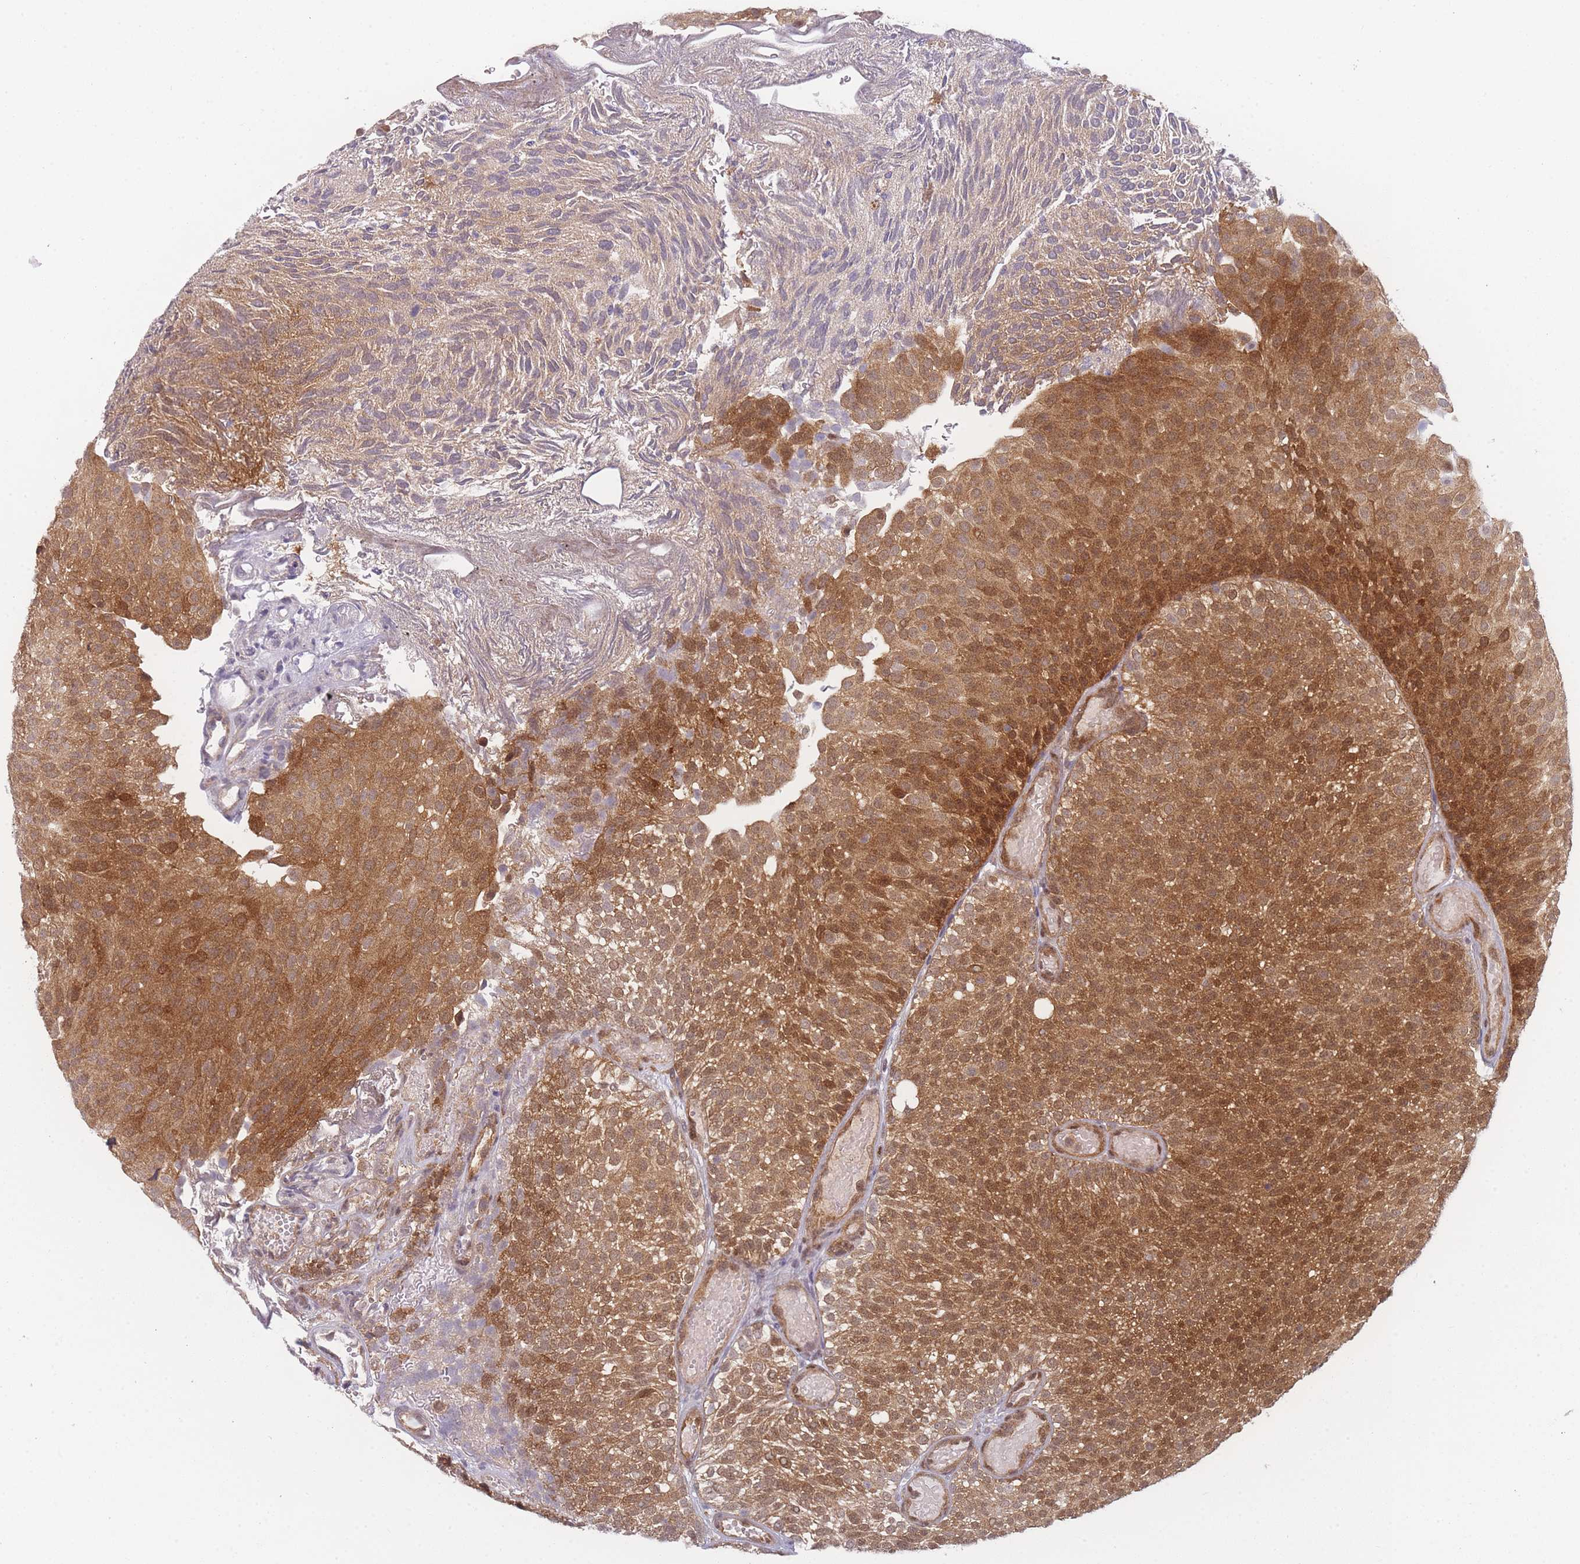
{"staining": {"intensity": "strong", "quantity": "25%-75%", "location": "cytoplasmic/membranous"}, "tissue": "urothelial cancer", "cell_type": "Tumor cells", "image_type": "cancer", "snomed": [{"axis": "morphology", "description": "Urothelial carcinoma, Low grade"}, {"axis": "topography", "description": "Urinary bladder"}], "caption": "About 25%-75% of tumor cells in urothelial carcinoma (low-grade) exhibit strong cytoplasmic/membranous protein positivity as visualized by brown immunohistochemical staining.", "gene": "MRI1", "patient": {"sex": "male", "age": 78}}